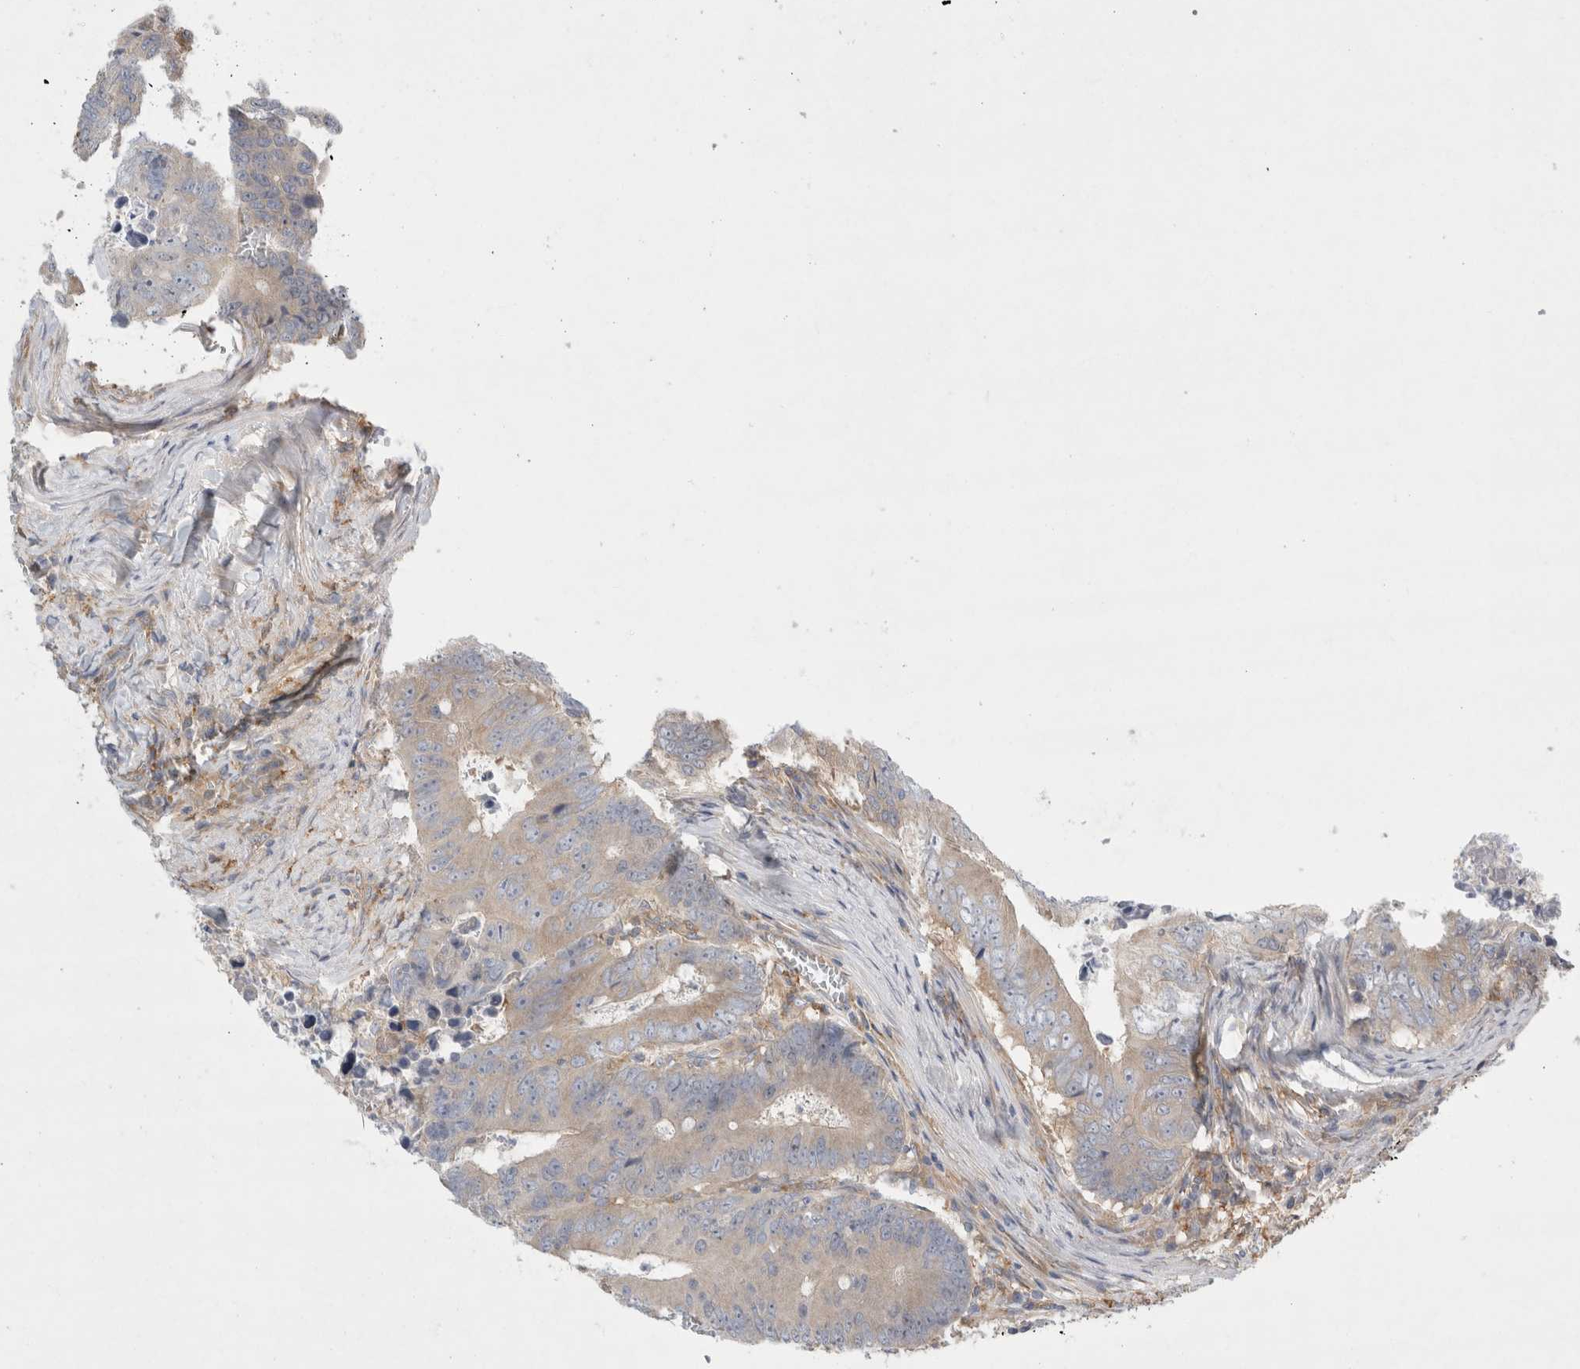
{"staining": {"intensity": "weak", "quantity": ">75%", "location": "cytoplasmic/membranous"}, "tissue": "colorectal cancer", "cell_type": "Tumor cells", "image_type": "cancer", "snomed": [{"axis": "morphology", "description": "Adenocarcinoma, NOS"}, {"axis": "topography", "description": "Colon"}], "caption": "A brown stain labels weak cytoplasmic/membranous expression of a protein in adenocarcinoma (colorectal) tumor cells.", "gene": "CDCA7L", "patient": {"sex": "male", "age": 87}}